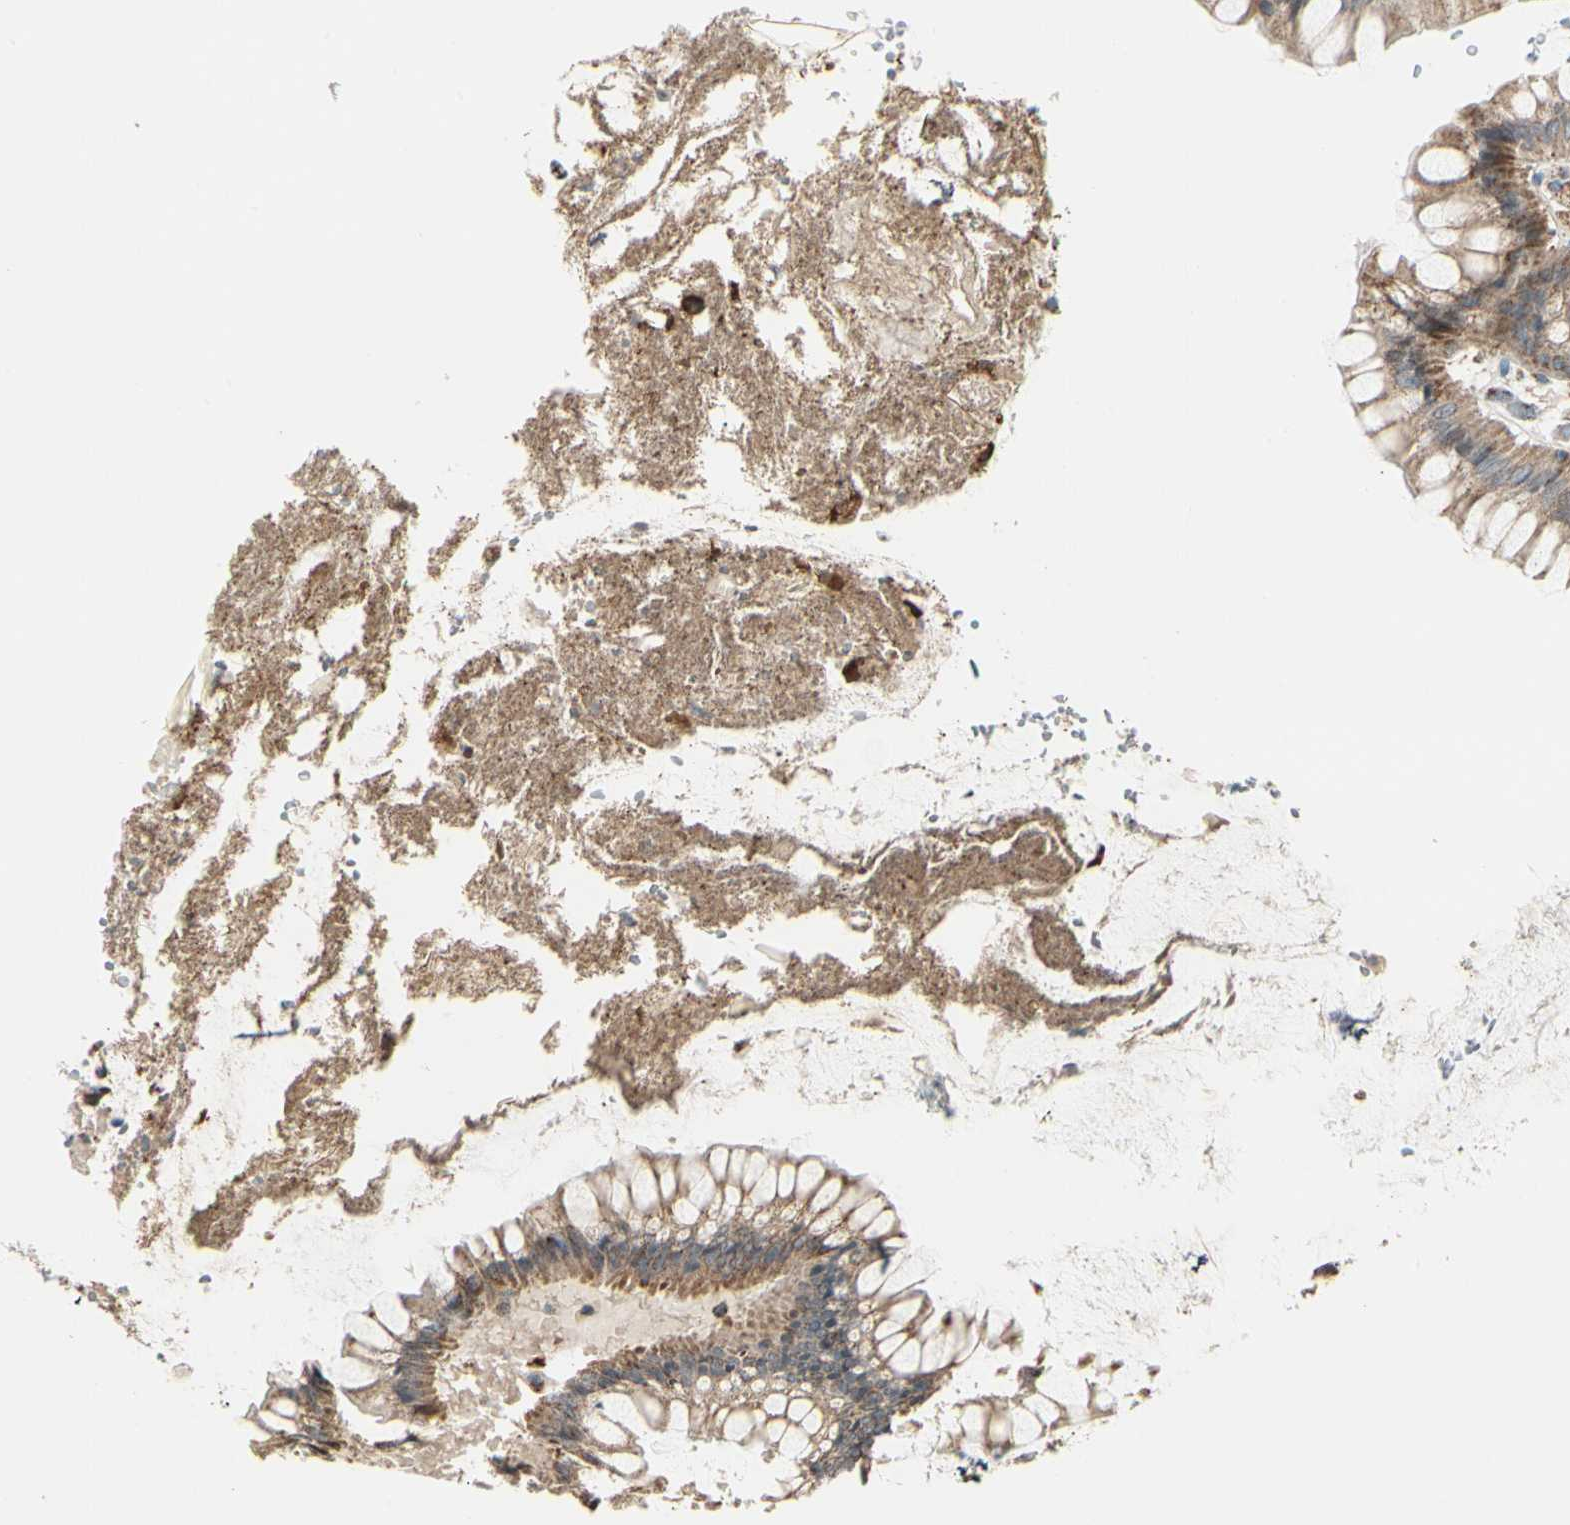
{"staining": {"intensity": "negative", "quantity": "none", "location": "none"}, "tissue": "colon", "cell_type": "Endothelial cells", "image_type": "normal", "snomed": [{"axis": "morphology", "description": "Normal tissue, NOS"}, {"axis": "topography", "description": "Colon"}], "caption": "Colon was stained to show a protein in brown. There is no significant positivity in endothelial cells.", "gene": "ANKS6", "patient": {"sex": "female", "age": 46}}